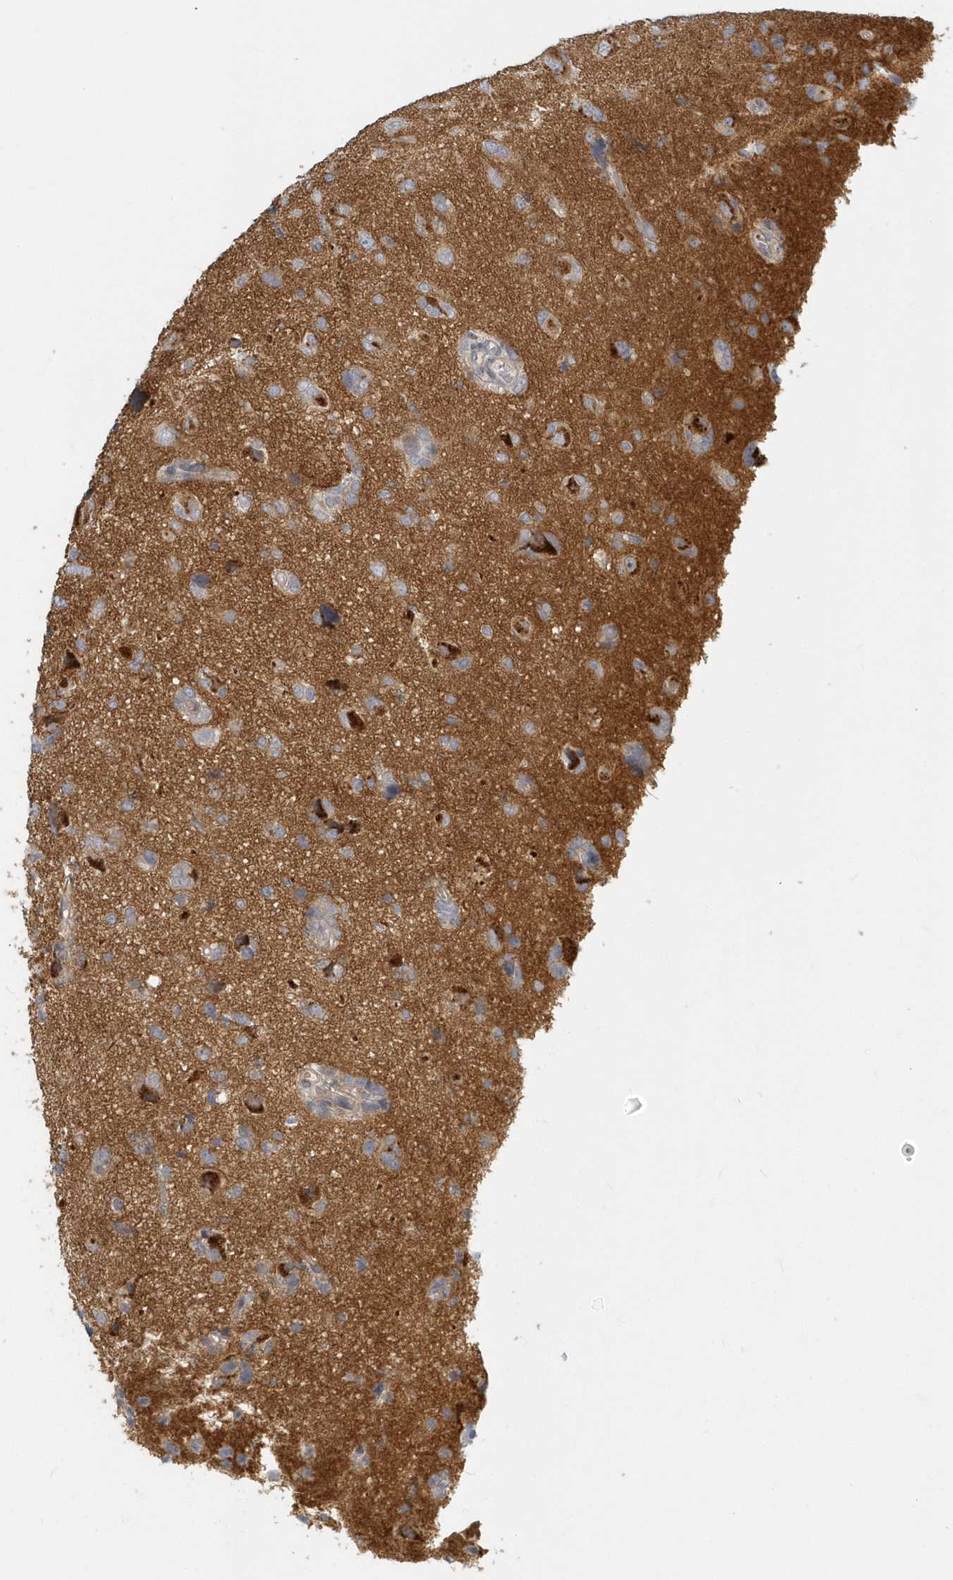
{"staining": {"intensity": "weak", "quantity": "<25%", "location": "cytoplasmic/membranous"}, "tissue": "glioma", "cell_type": "Tumor cells", "image_type": "cancer", "snomed": [{"axis": "morphology", "description": "Glioma, malignant, High grade"}, {"axis": "topography", "description": "Brain"}], "caption": "A high-resolution photomicrograph shows immunohistochemistry staining of malignant glioma (high-grade), which shows no significant positivity in tumor cells. Brightfield microscopy of immunohistochemistry (IHC) stained with DAB (3,3'-diaminobenzidine) (brown) and hematoxylin (blue), captured at high magnification.", "gene": "NAPB", "patient": {"sex": "female", "age": 59}}